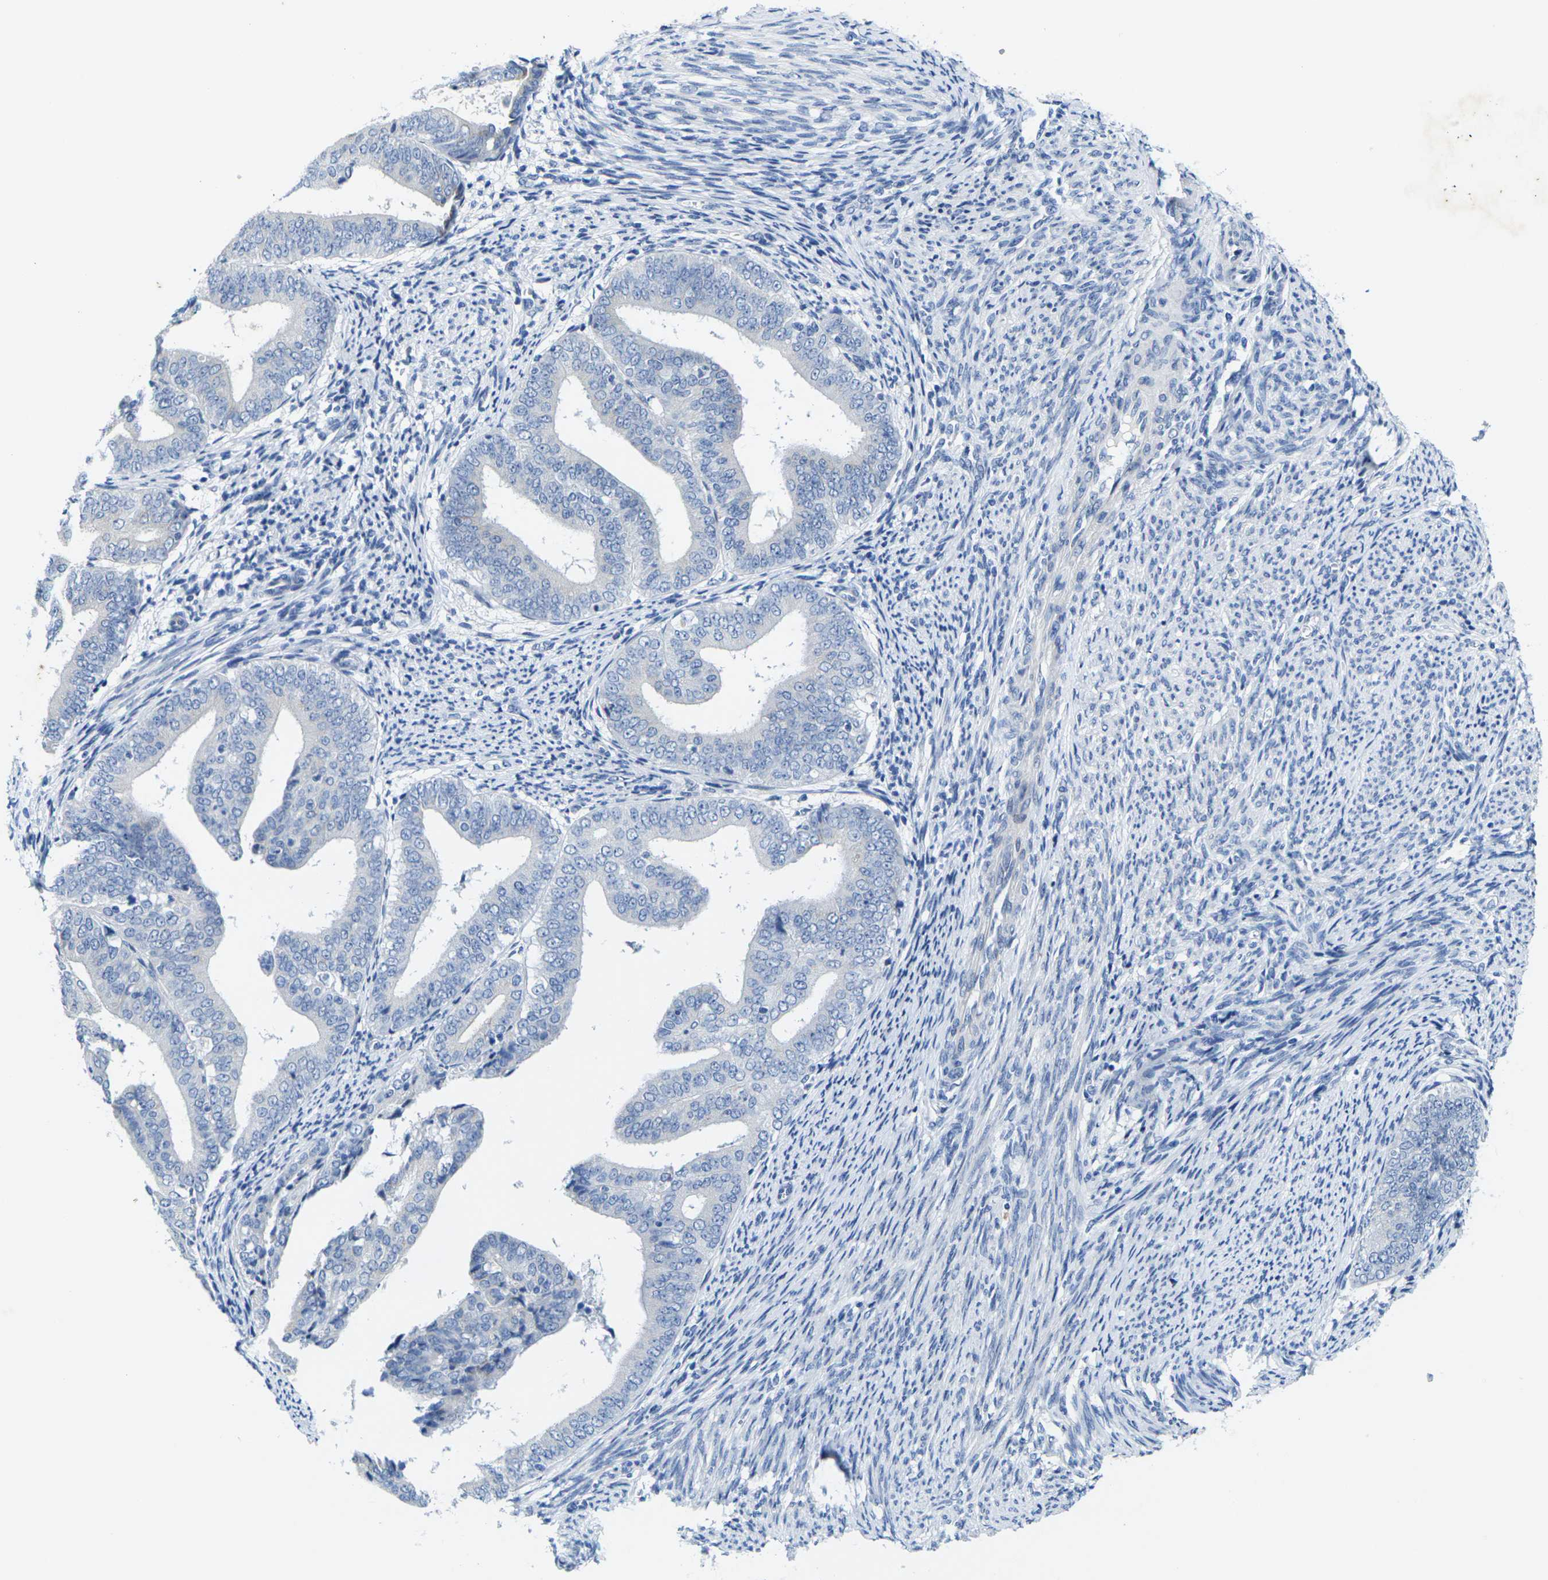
{"staining": {"intensity": "negative", "quantity": "none", "location": "none"}, "tissue": "endometrial cancer", "cell_type": "Tumor cells", "image_type": "cancer", "snomed": [{"axis": "morphology", "description": "Adenocarcinoma, NOS"}, {"axis": "topography", "description": "Endometrium"}], "caption": "This micrograph is of adenocarcinoma (endometrial) stained with immunohistochemistry to label a protein in brown with the nuclei are counter-stained blue. There is no positivity in tumor cells. (Stains: DAB immunohistochemistry with hematoxylin counter stain, Microscopy: brightfield microscopy at high magnification).", "gene": "CRK", "patient": {"sex": "female", "age": 63}}